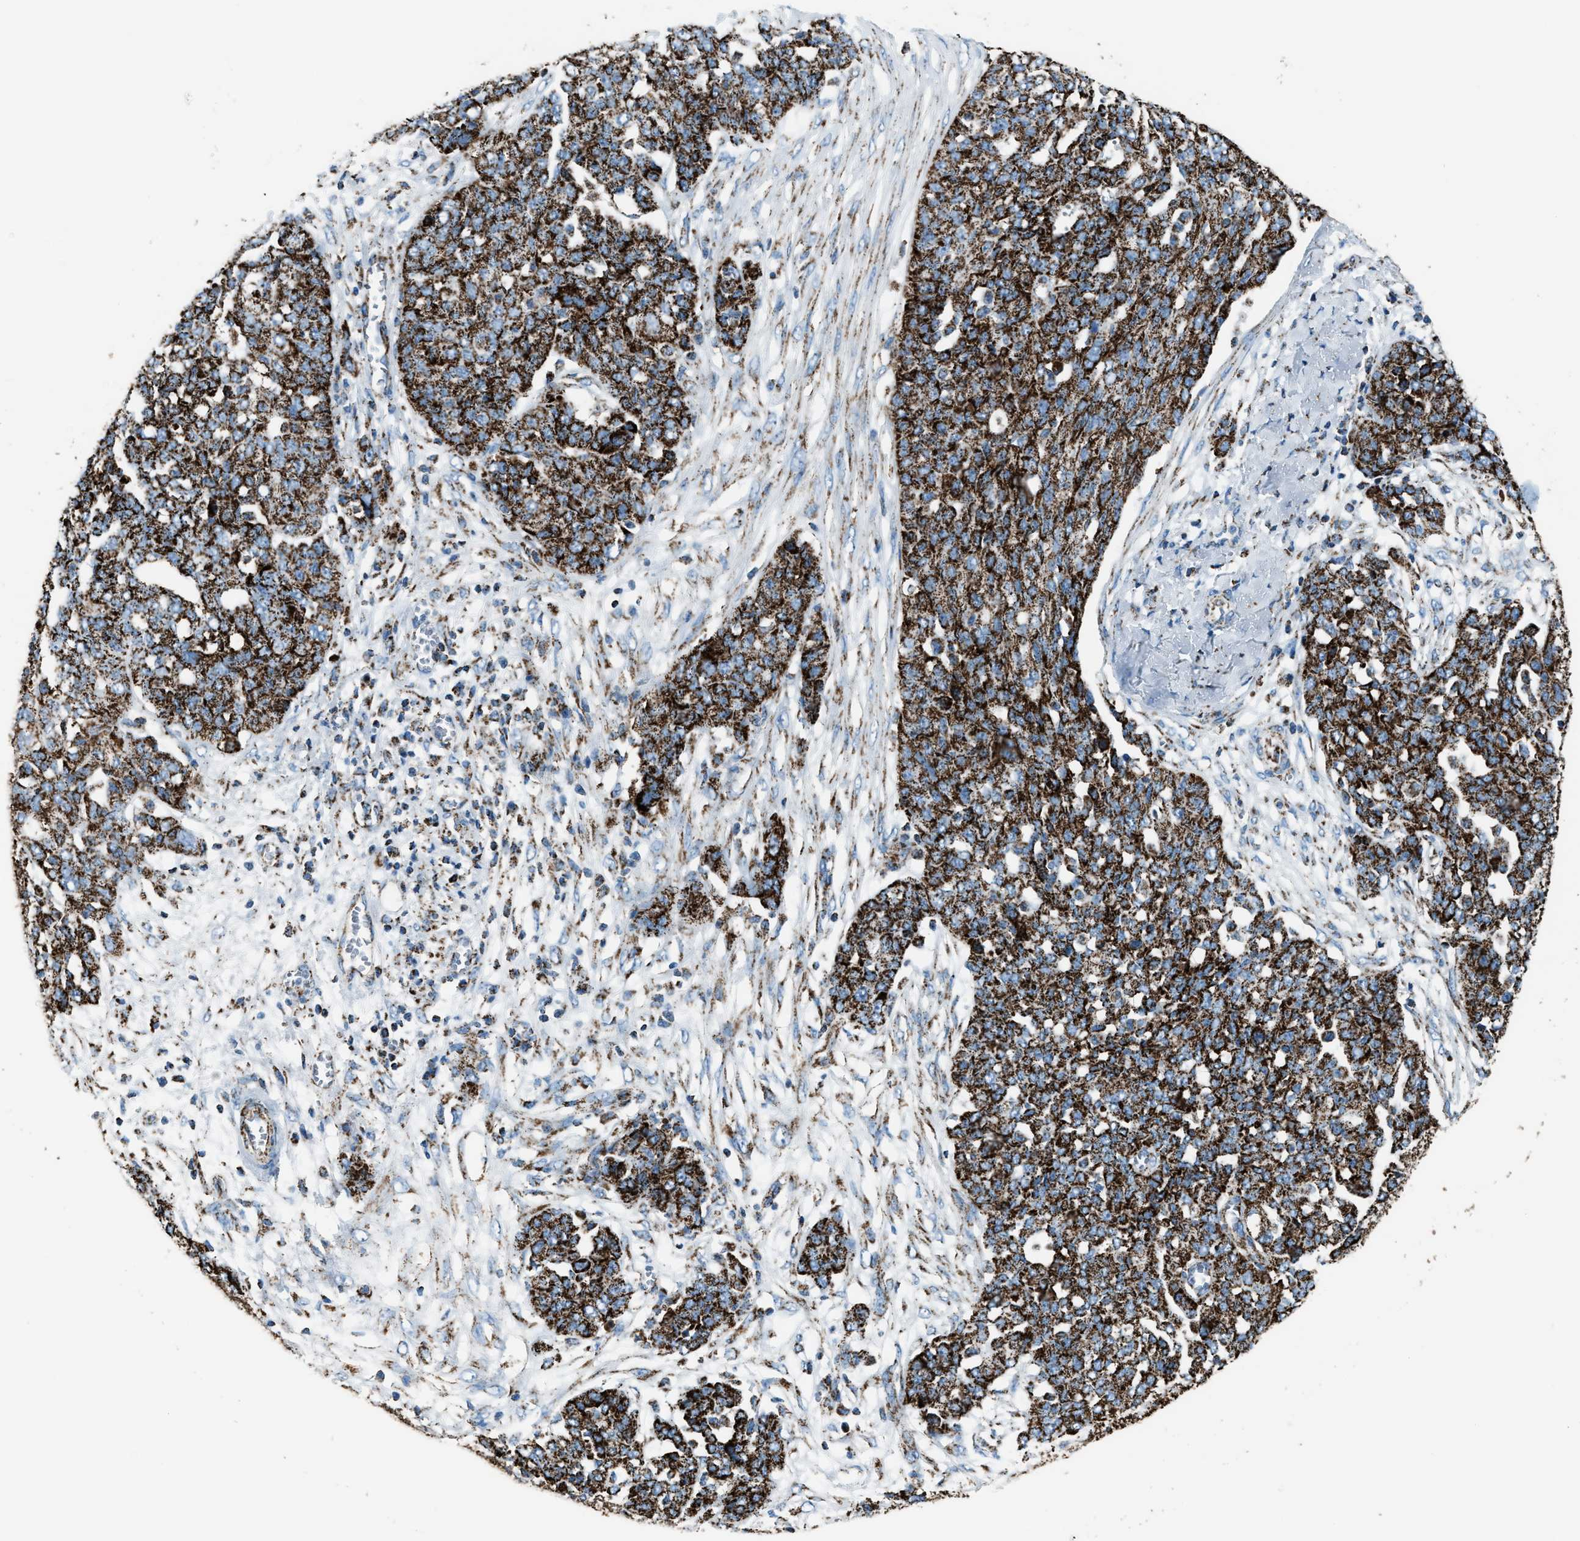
{"staining": {"intensity": "strong", "quantity": ">75%", "location": "cytoplasmic/membranous"}, "tissue": "ovarian cancer", "cell_type": "Tumor cells", "image_type": "cancer", "snomed": [{"axis": "morphology", "description": "Cystadenocarcinoma, serous, NOS"}, {"axis": "topography", "description": "Soft tissue"}, {"axis": "topography", "description": "Ovary"}], "caption": "An immunohistochemistry micrograph of neoplastic tissue is shown. Protein staining in brown shows strong cytoplasmic/membranous positivity in ovarian cancer (serous cystadenocarcinoma) within tumor cells.", "gene": "MDH2", "patient": {"sex": "female", "age": 57}}